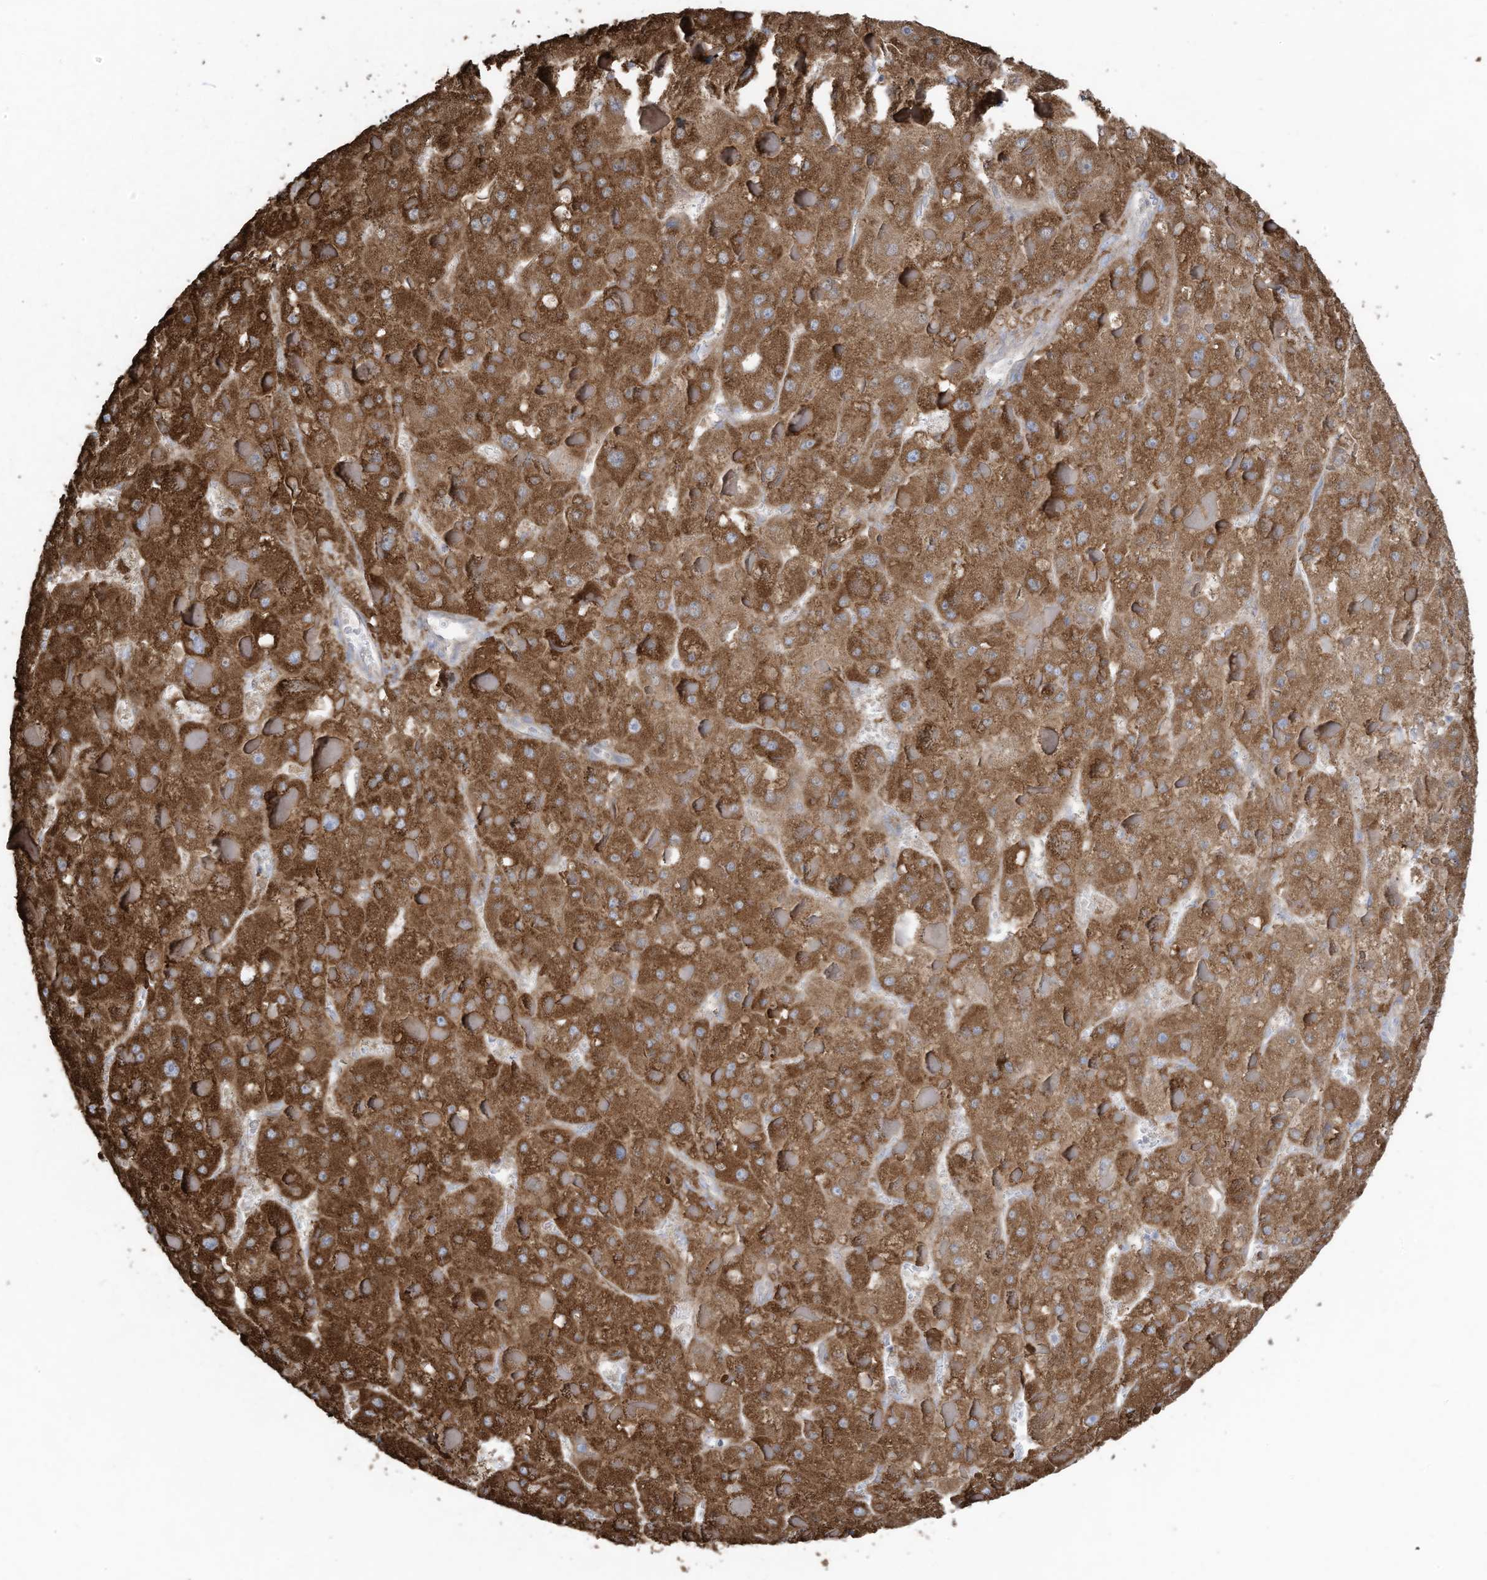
{"staining": {"intensity": "moderate", "quantity": ">75%", "location": "cytoplasmic/membranous"}, "tissue": "liver cancer", "cell_type": "Tumor cells", "image_type": "cancer", "snomed": [{"axis": "morphology", "description": "Carcinoma, Hepatocellular, NOS"}, {"axis": "topography", "description": "Liver"}], "caption": "Liver hepatocellular carcinoma tissue reveals moderate cytoplasmic/membranous staining in approximately >75% of tumor cells", "gene": "ZNF354C", "patient": {"sex": "female", "age": 73}}